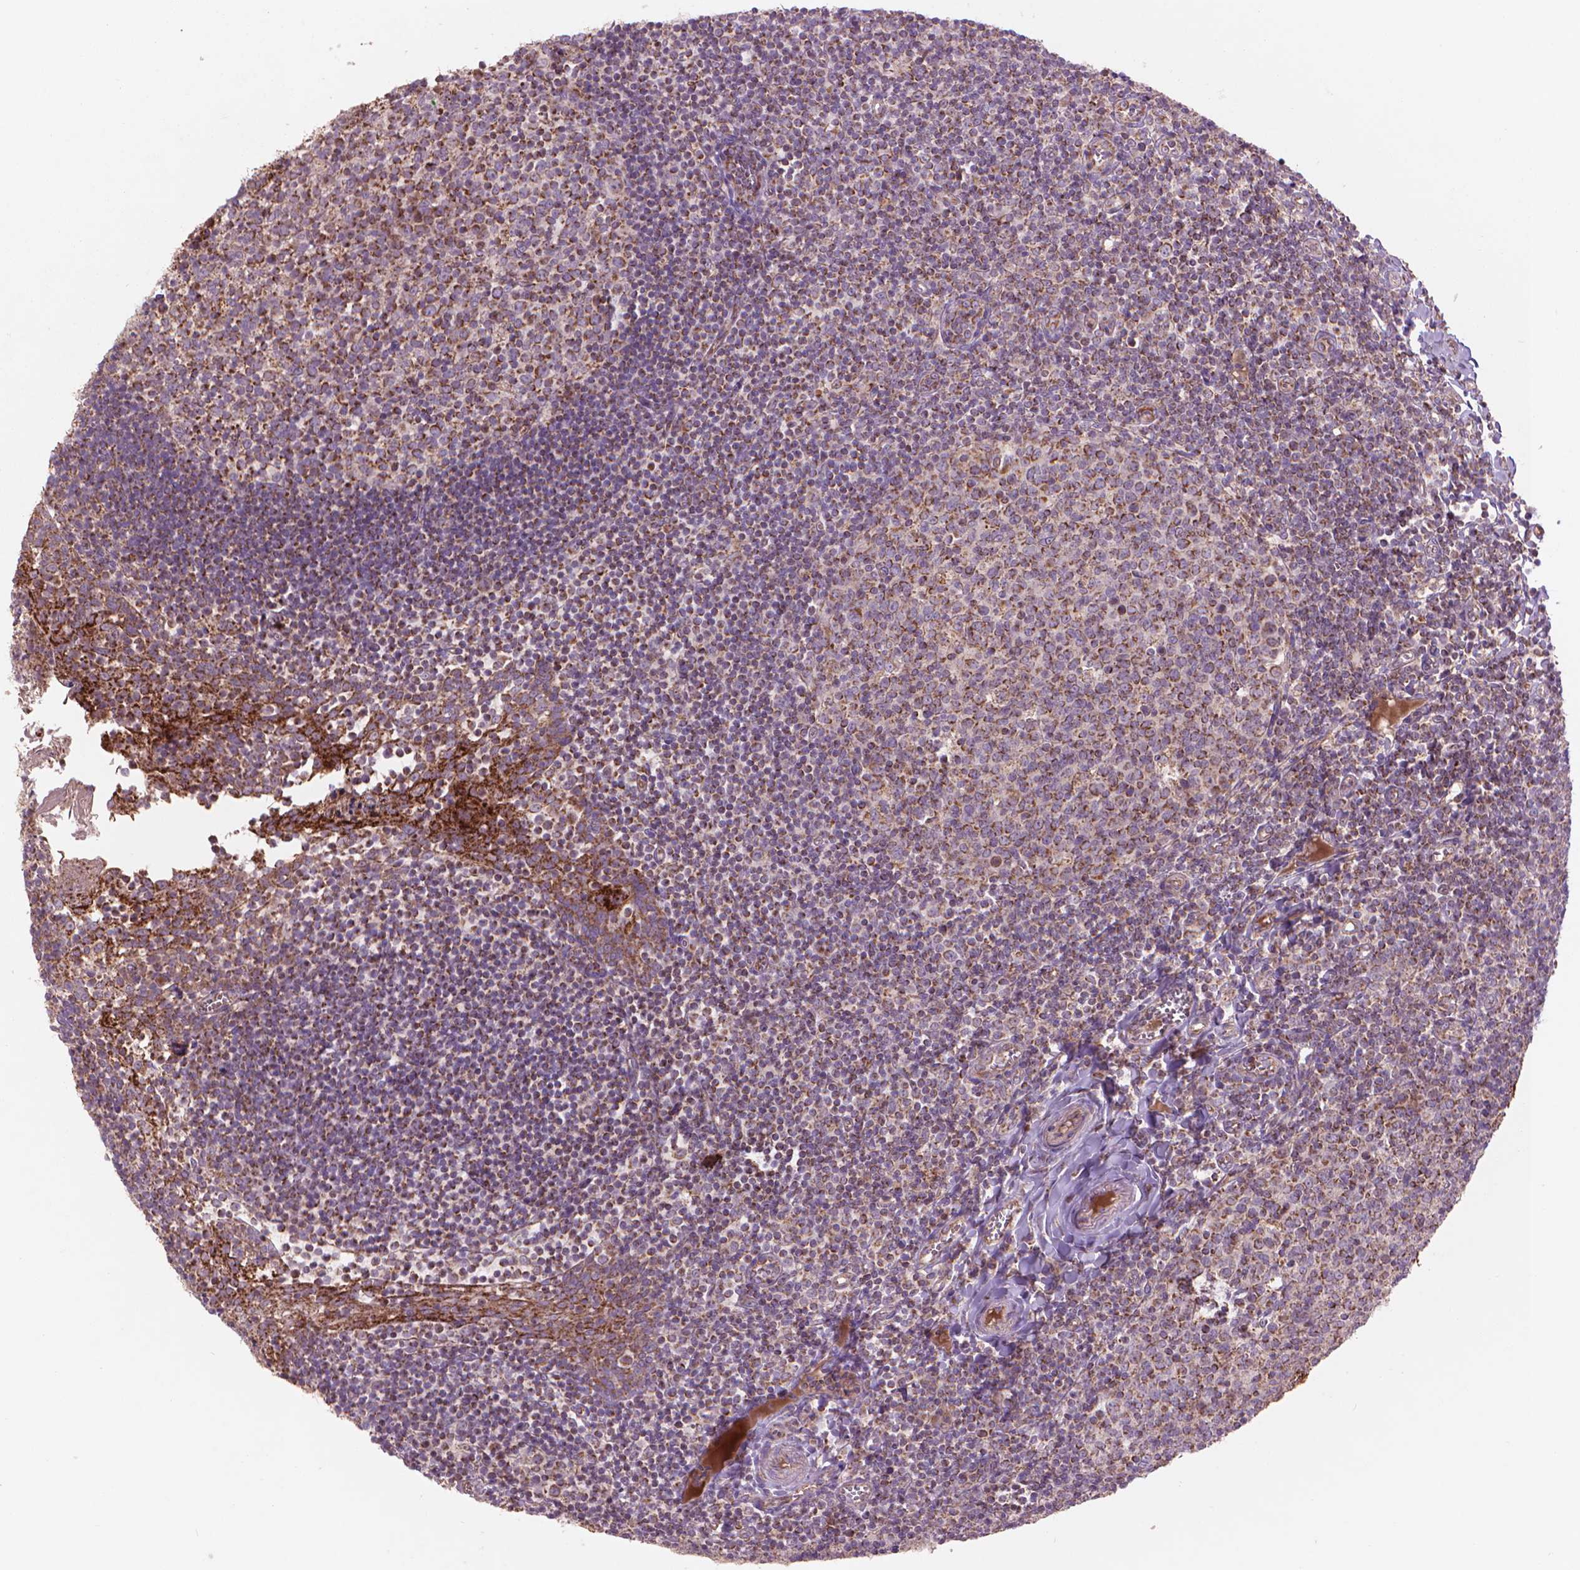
{"staining": {"intensity": "moderate", "quantity": "25%-75%", "location": "cytoplasmic/membranous"}, "tissue": "lymph node", "cell_type": "Germinal center cells", "image_type": "normal", "snomed": [{"axis": "morphology", "description": "Normal tissue, NOS"}, {"axis": "topography", "description": "Lymph node"}], "caption": "Immunohistochemistry (IHC) staining of unremarkable lymph node, which reveals medium levels of moderate cytoplasmic/membranous positivity in about 25%-75% of germinal center cells indicating moderate cytoplasmic/membranous protein expression. The staining was performed using DAB (3,3'-diaminobenzidine) (brown) for protein detection and nuclei were counterstained in hematoxylin (blue).", "gene": "NLRX1", "patient": {"sex": "female", "age": 21}}